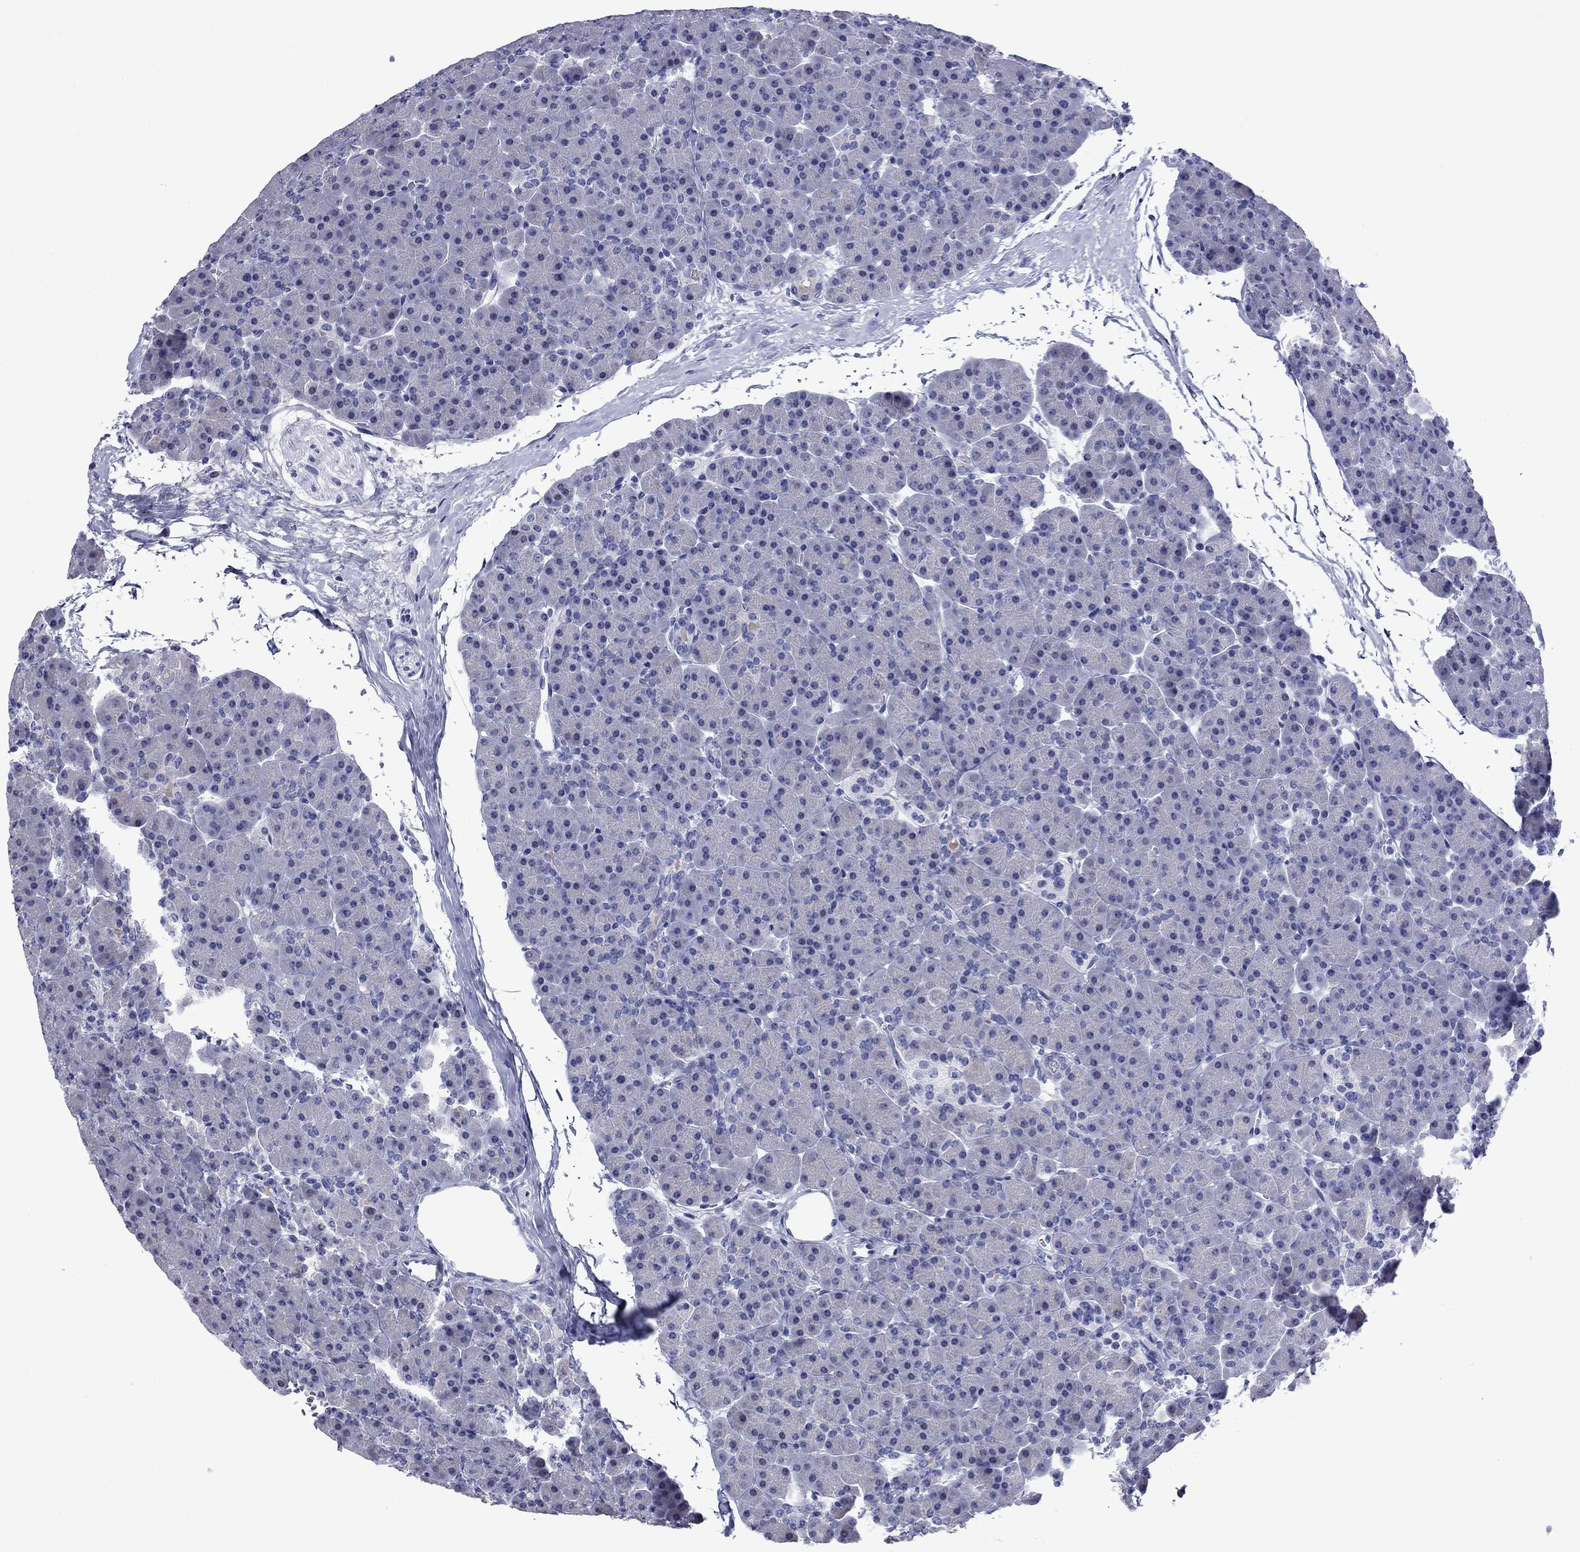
{"staining": {"intensity": "negative", "quantity": "none", "location": "none"}, "tissue": "pancreas", "cell_type": "Exocrine glandular cells", "image_type": "normal", "snomed": [{"axis": "morphology", "description": "Normal tissue, NOS"}, {"axis": "topography", "description": "Pancreas"}], "caption": "Pancreas stained for a protein using IHC displays no staining exocrine glandular cells.", "gene": "PIWIL1", "patient": {"sex": "female", "age": 44}}